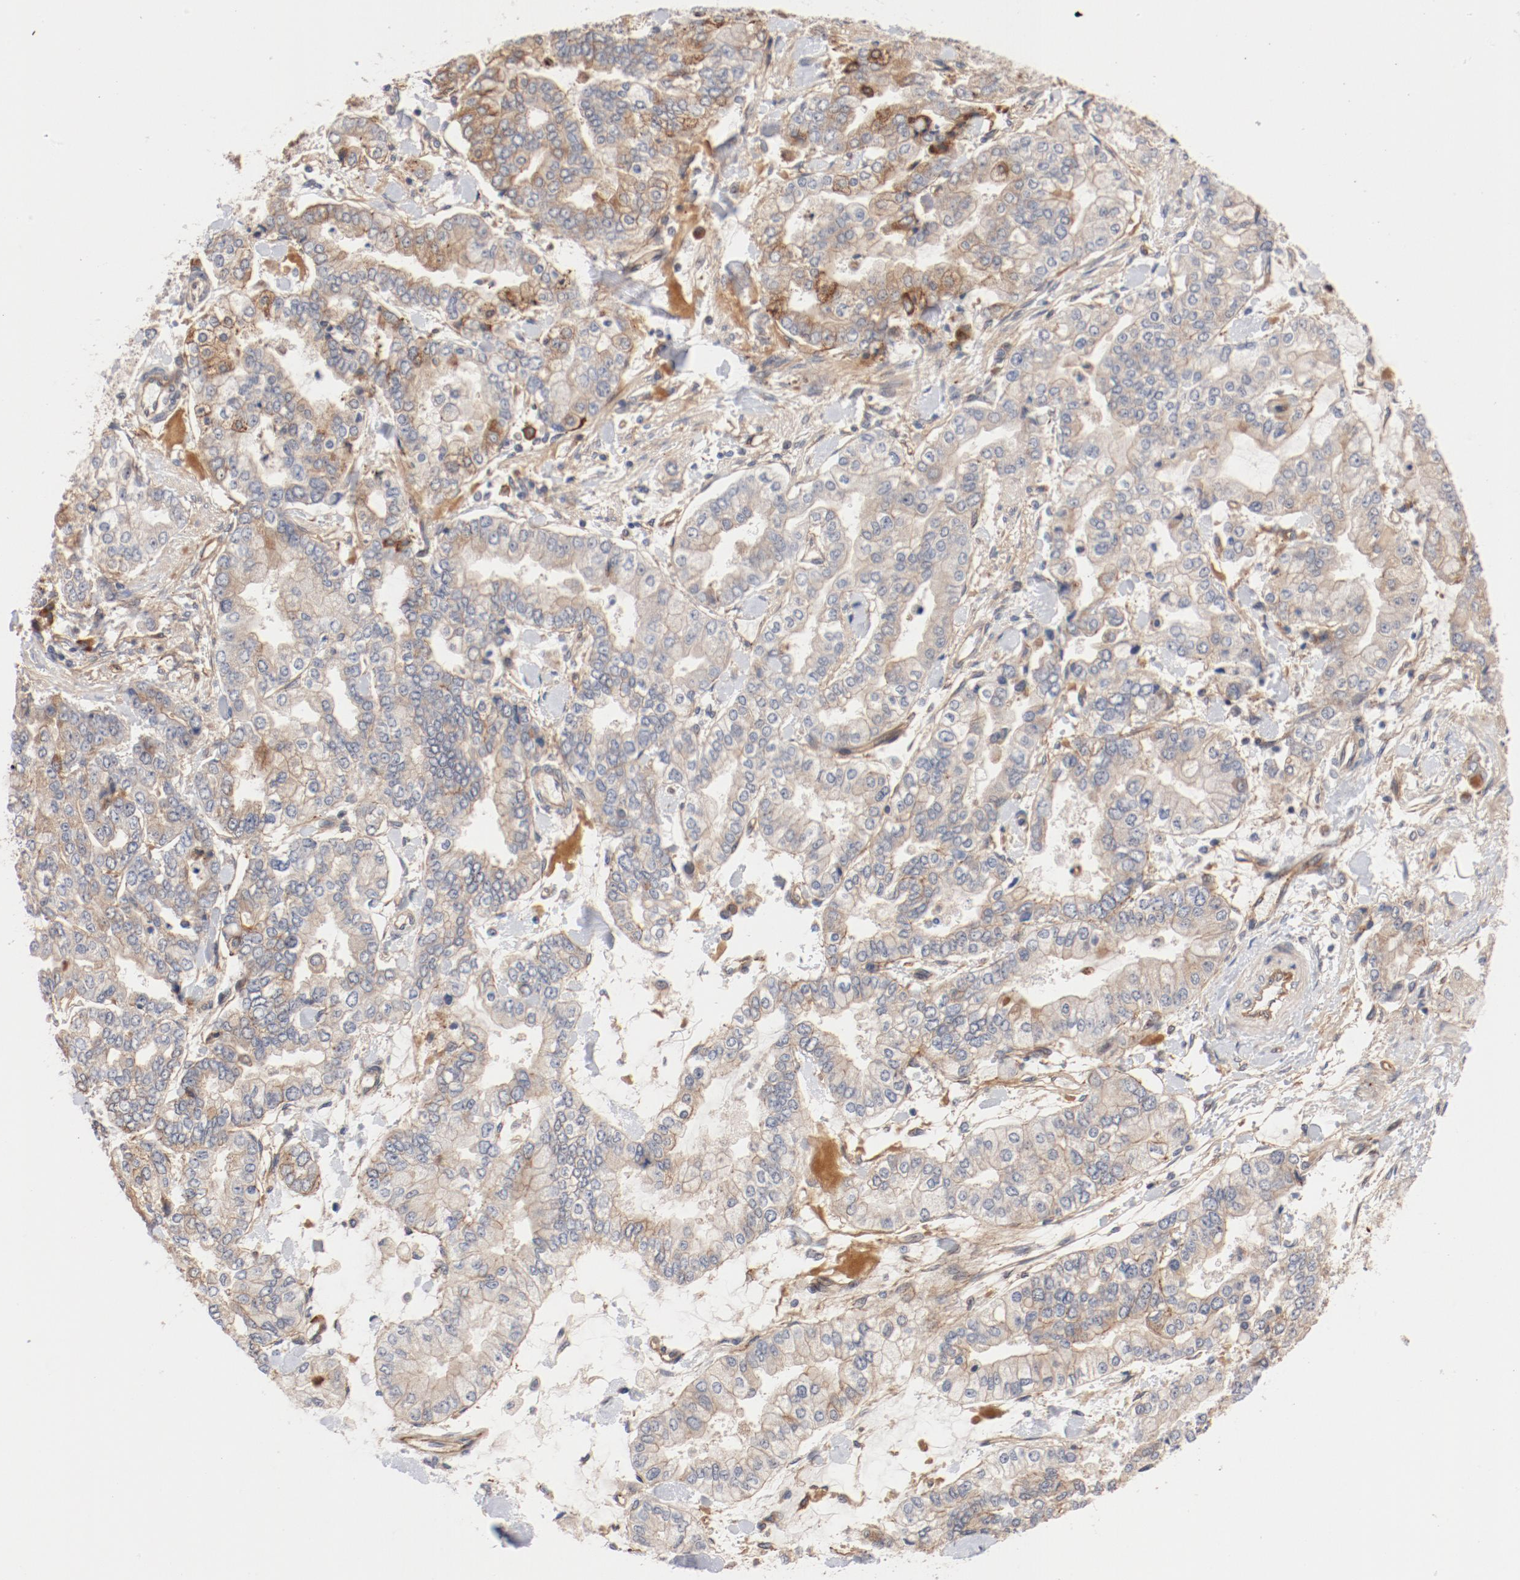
{"staining": {"intensity": "weak", "quantity": ">75%", "location": "cytoplasmic/membranous"}, "tissue": "stomach cancer", "cell_type": "Tumor cells", "image_type": "cancer", "snomed": [{"axis": "morphology", "description": "Normal tissue, NOS"}, {"axis": "morphology", "description": "Adenocarcinoma, NOS"}, {"axis": "topography", "description": "Stomach, upper"}, {"axis": "topography", "description": "Stomach"}], "caption": "Protein analysis of adenocarcinoma (stomach) tissue shows weak cytoplasmic/membranous staining in approximately >75% of tumor cells.", "gene": "PITPNM2", "patient": {"sex": "male", "age": 76}}